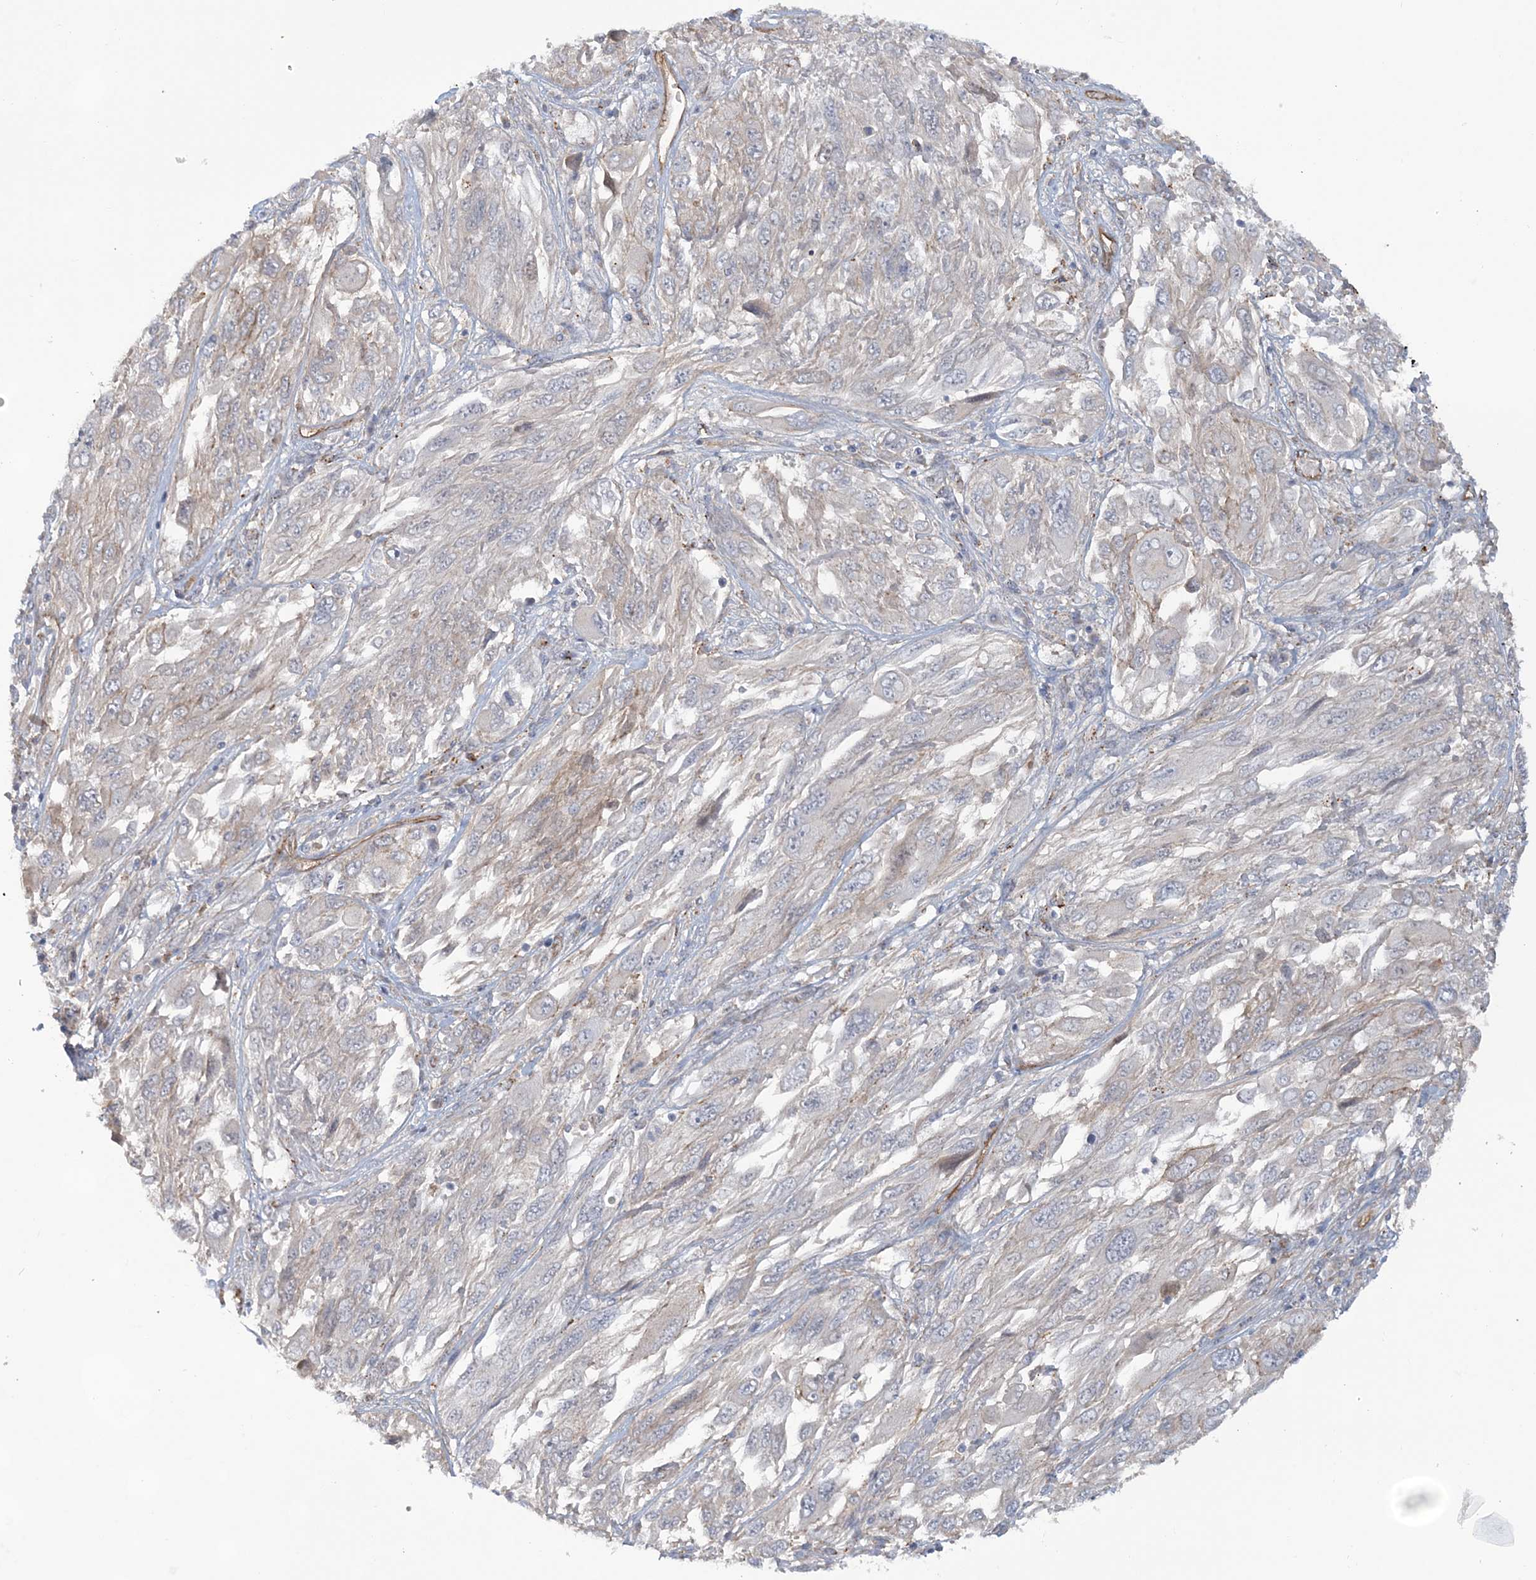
{"staining": {"intensity": "negative", "quantity": "none", "location": "none"}, "tissue": "melanoma", "cell_type": "Tumor cells", "image_type": "cancer", "snomed": [{"axis": "morphology", "description": "Malignant melanoma, NOS"}, {"axis": "topography", "description": "Skin"}], "caption": "An immunohistochemistry histopathology image of malignant melanoma is shown. There is no staining in tumor cells of malignant melanoma.", "gene": "RAI14", "patient": {"sex": "female", "age": 91}}